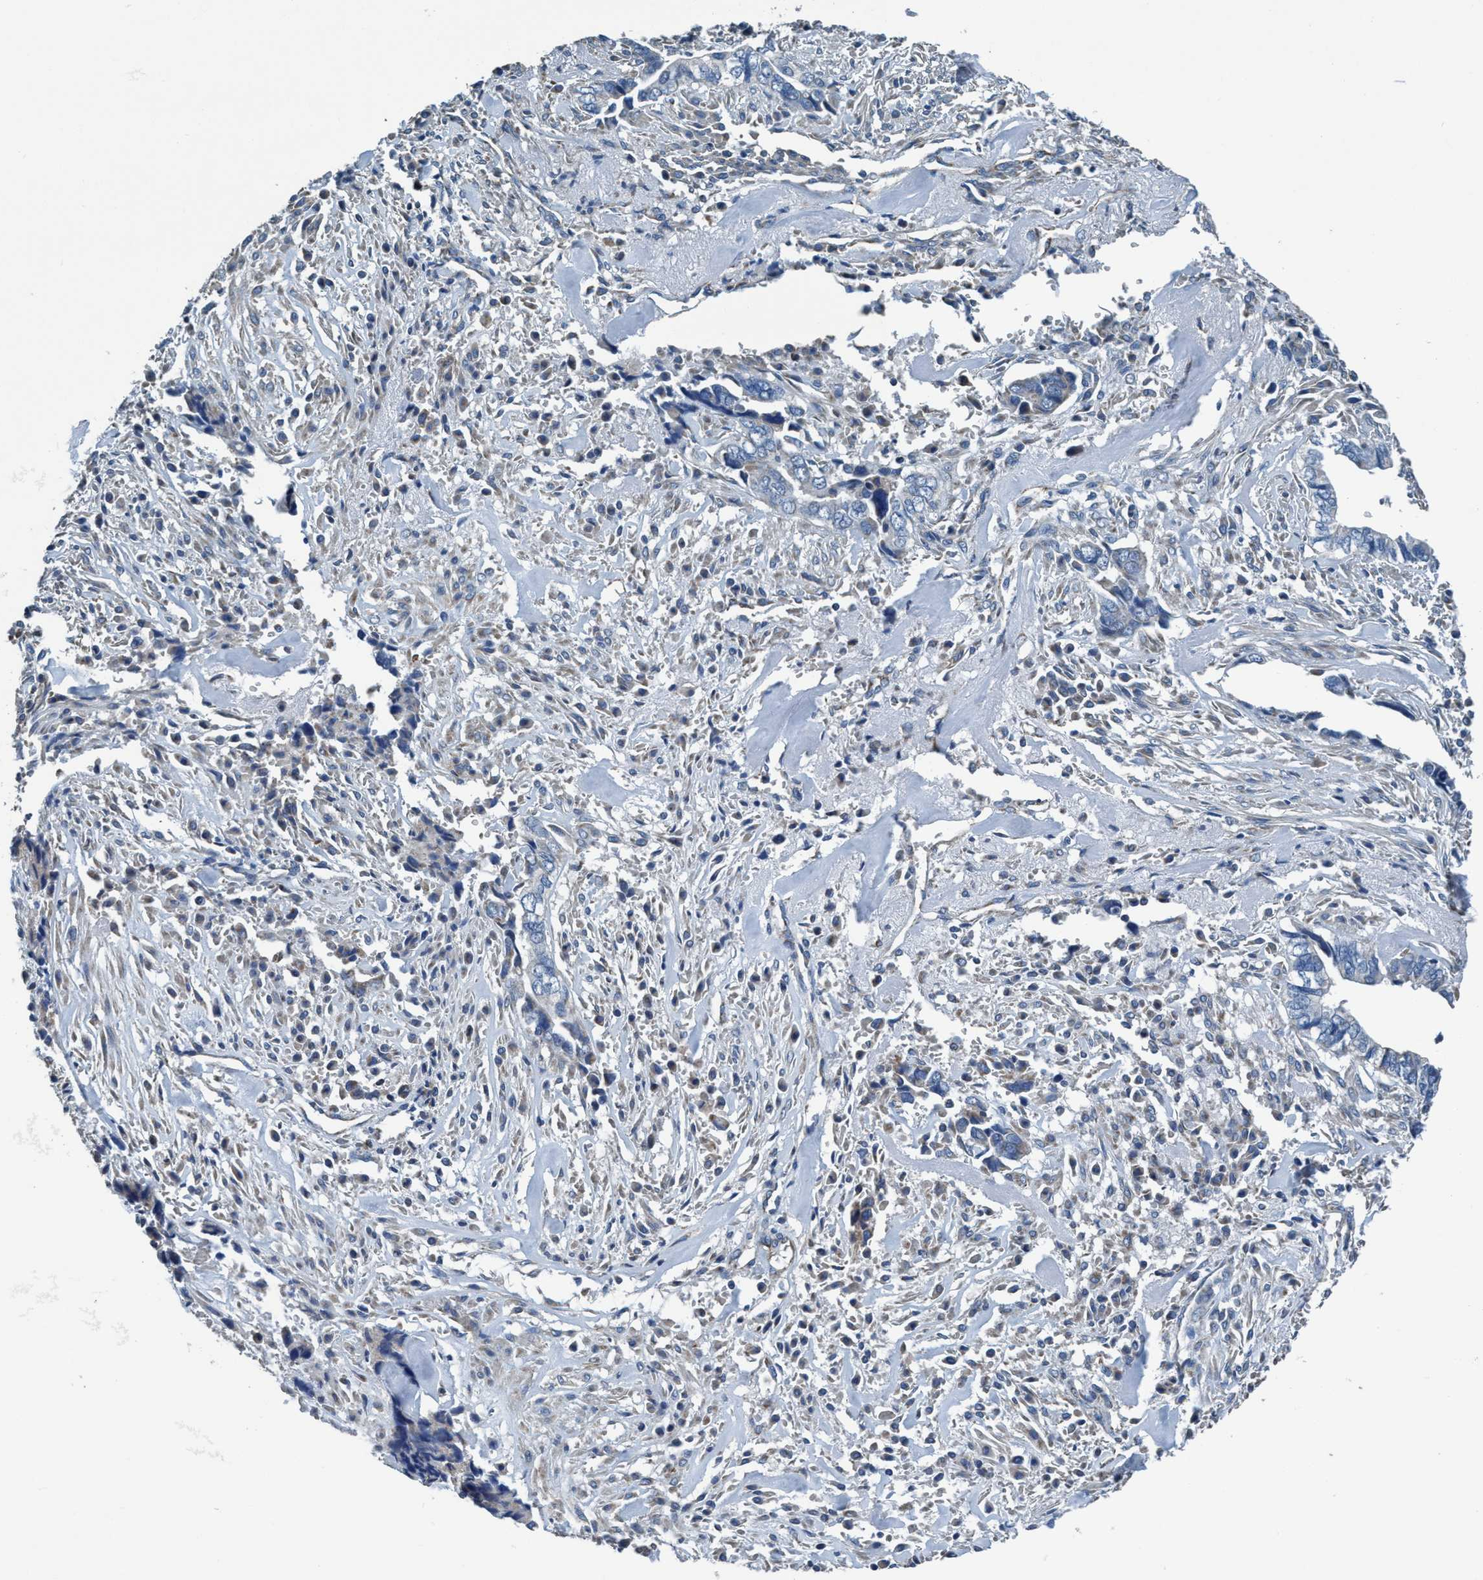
{"staining": {"intensity": "weak", "quantity": "25%-75%", "location": "cytoplasmic/membranous"}, "tissue": "liver cancer", "cell_type": "Tumor cells", "image_type": "cancer", "snomed": [{"axis": "morphology", "description": "Cholangiocarcinoma"}, {"axis": "topography", "description": "Liver"}], "caption": "Tumor cells show low levels of weak cytoplasmic/membranous positivity in about 25%-75% of cells in human liver cholangiocarcinoma.", "gene": "ANKFN1", "patient": {"sex": "female", "age": 79}}